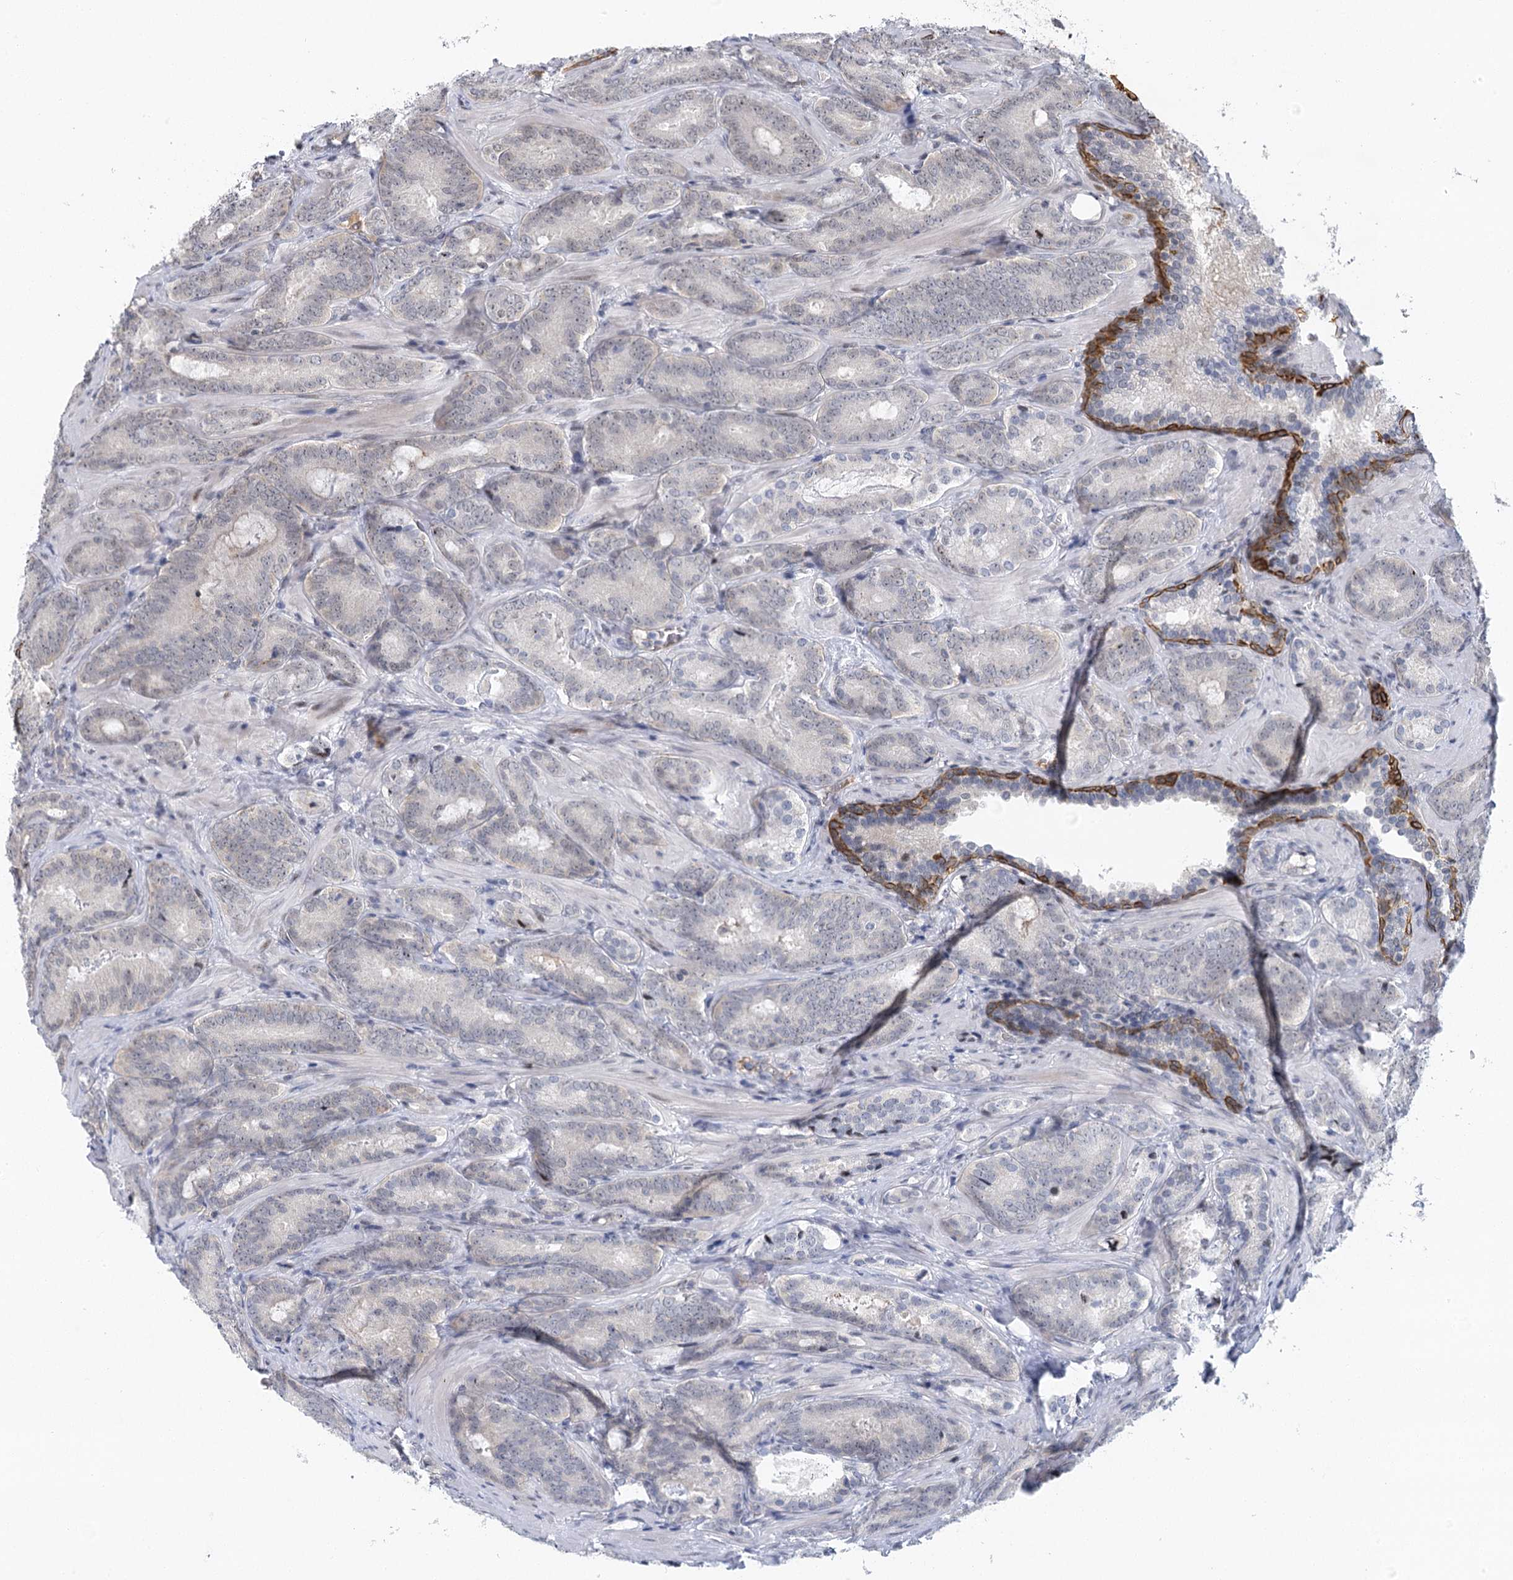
{"staining": {"intensity": "negative", "quantity": "none", "location": "none"}, "tissue": "prostate cancer", "cell_type": "Tumor cells", "image_type": "cancer", "snomed": [{"axis": "morphology", "description": "Adenocarcinoma, Low grade"}, {"axis": "topography", "description": "Prostate"}], "caption": "A histopathology image of prostate adenocarcinoma (low-grade) stained for a protein exhibits no brown staining in tumor cells.", "gene": "IL11RA", "patient": {"sex": "male", "age": 60}}